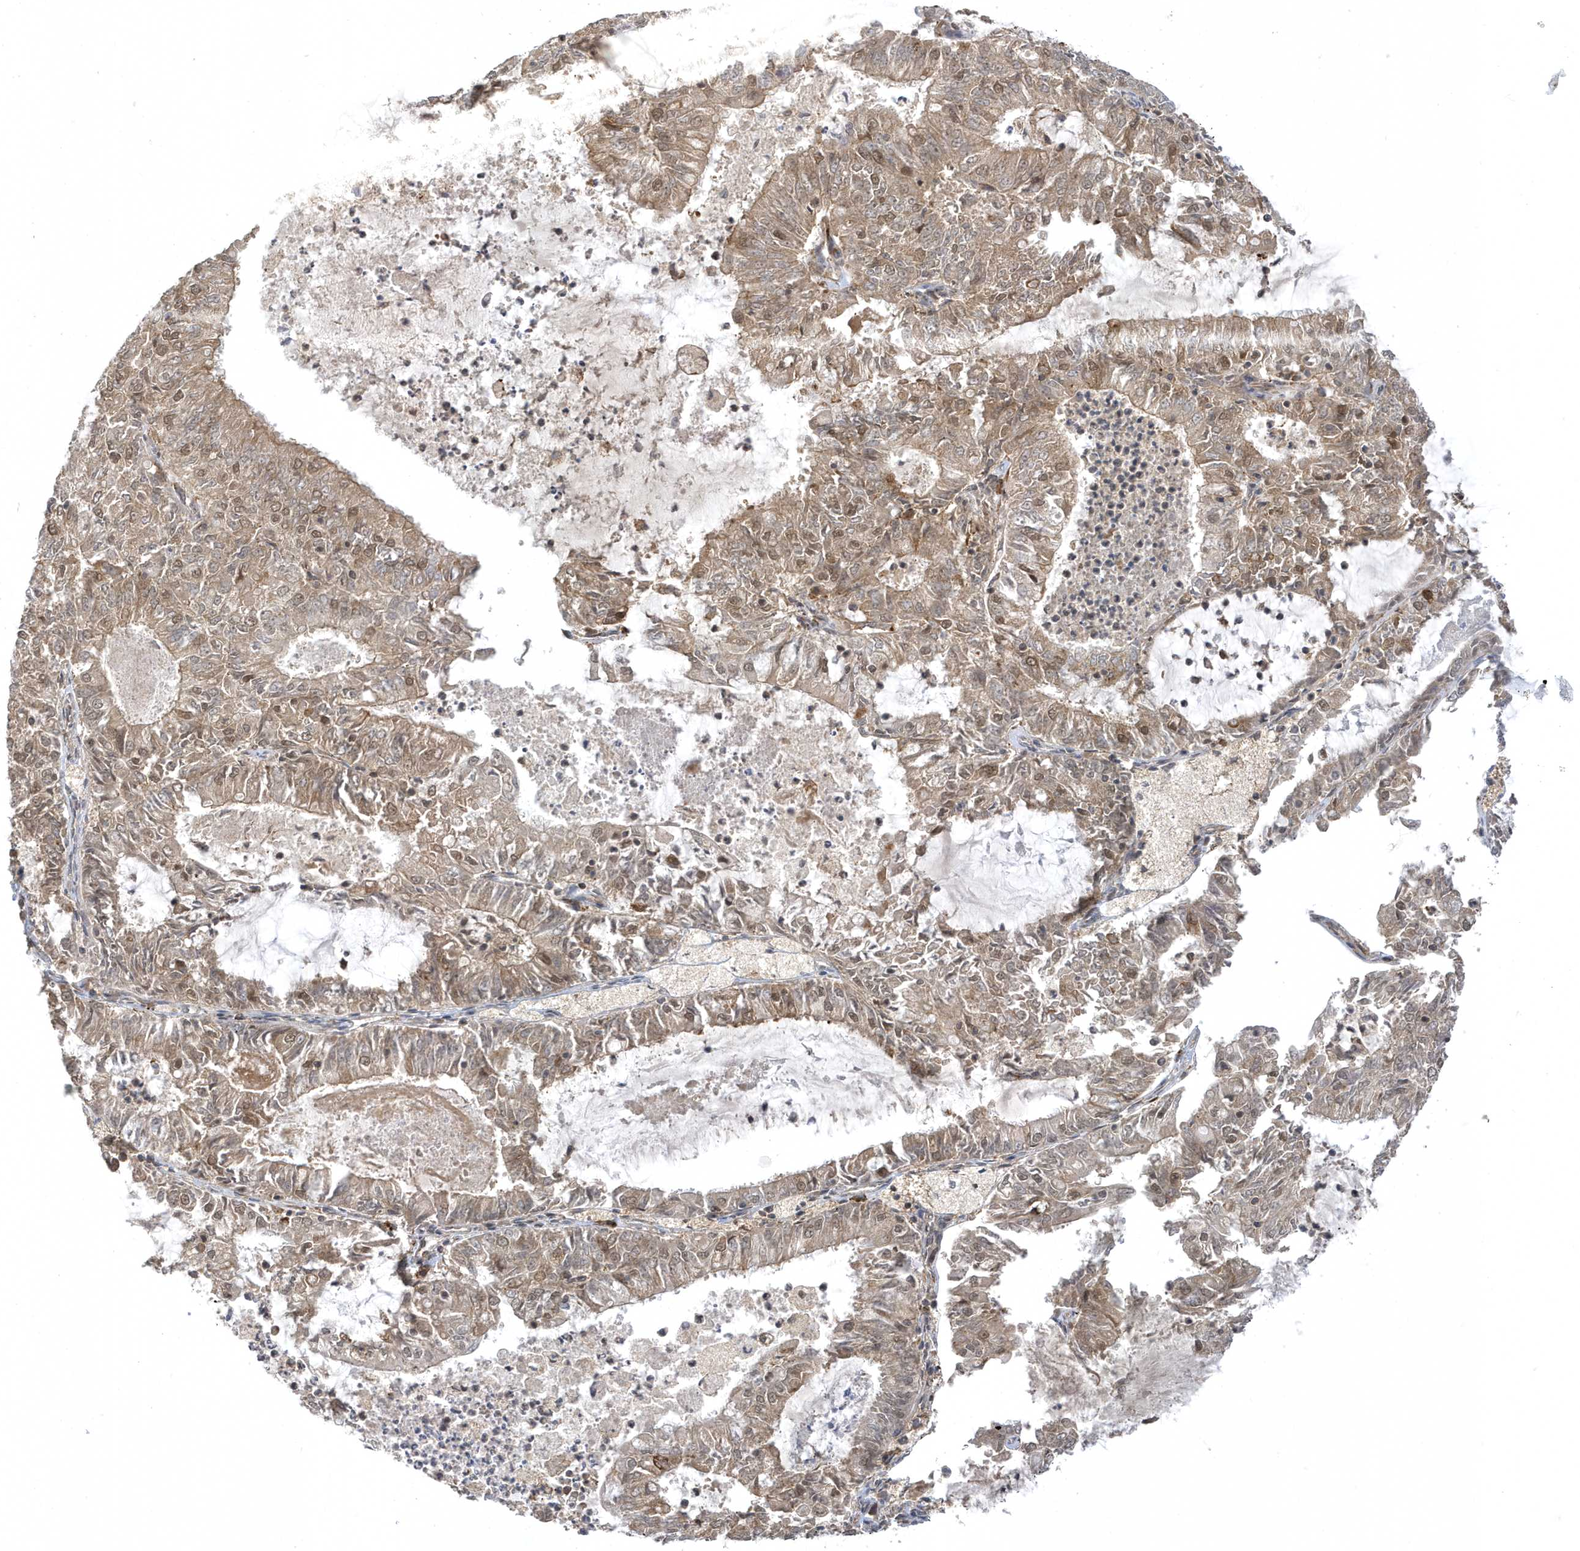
{"staining": {"intensity": "moderate", "quantity": ">75%", "location": "cytoplasmic/membranous"}, "tissue": "endometrial cancer", "cell_type": "Tumor cells", "image_type": "cancer", "snomed": [{"axis": "morphology", "description": "Adenocarcinoma, NOS"}, {"axis": "topography", "description": "Endometrium"}], "caption": "Immunohistochemistry (DAB (3,3'-diaminobenzidine)) staining of endometrial cancer (adenocarcinoma) shows moderate cytoplasmic/membranous protein staining in approximately >75% of tumor cells.", "gene": "METTL21A", "patient": {"sex": "female", "age": 57}}